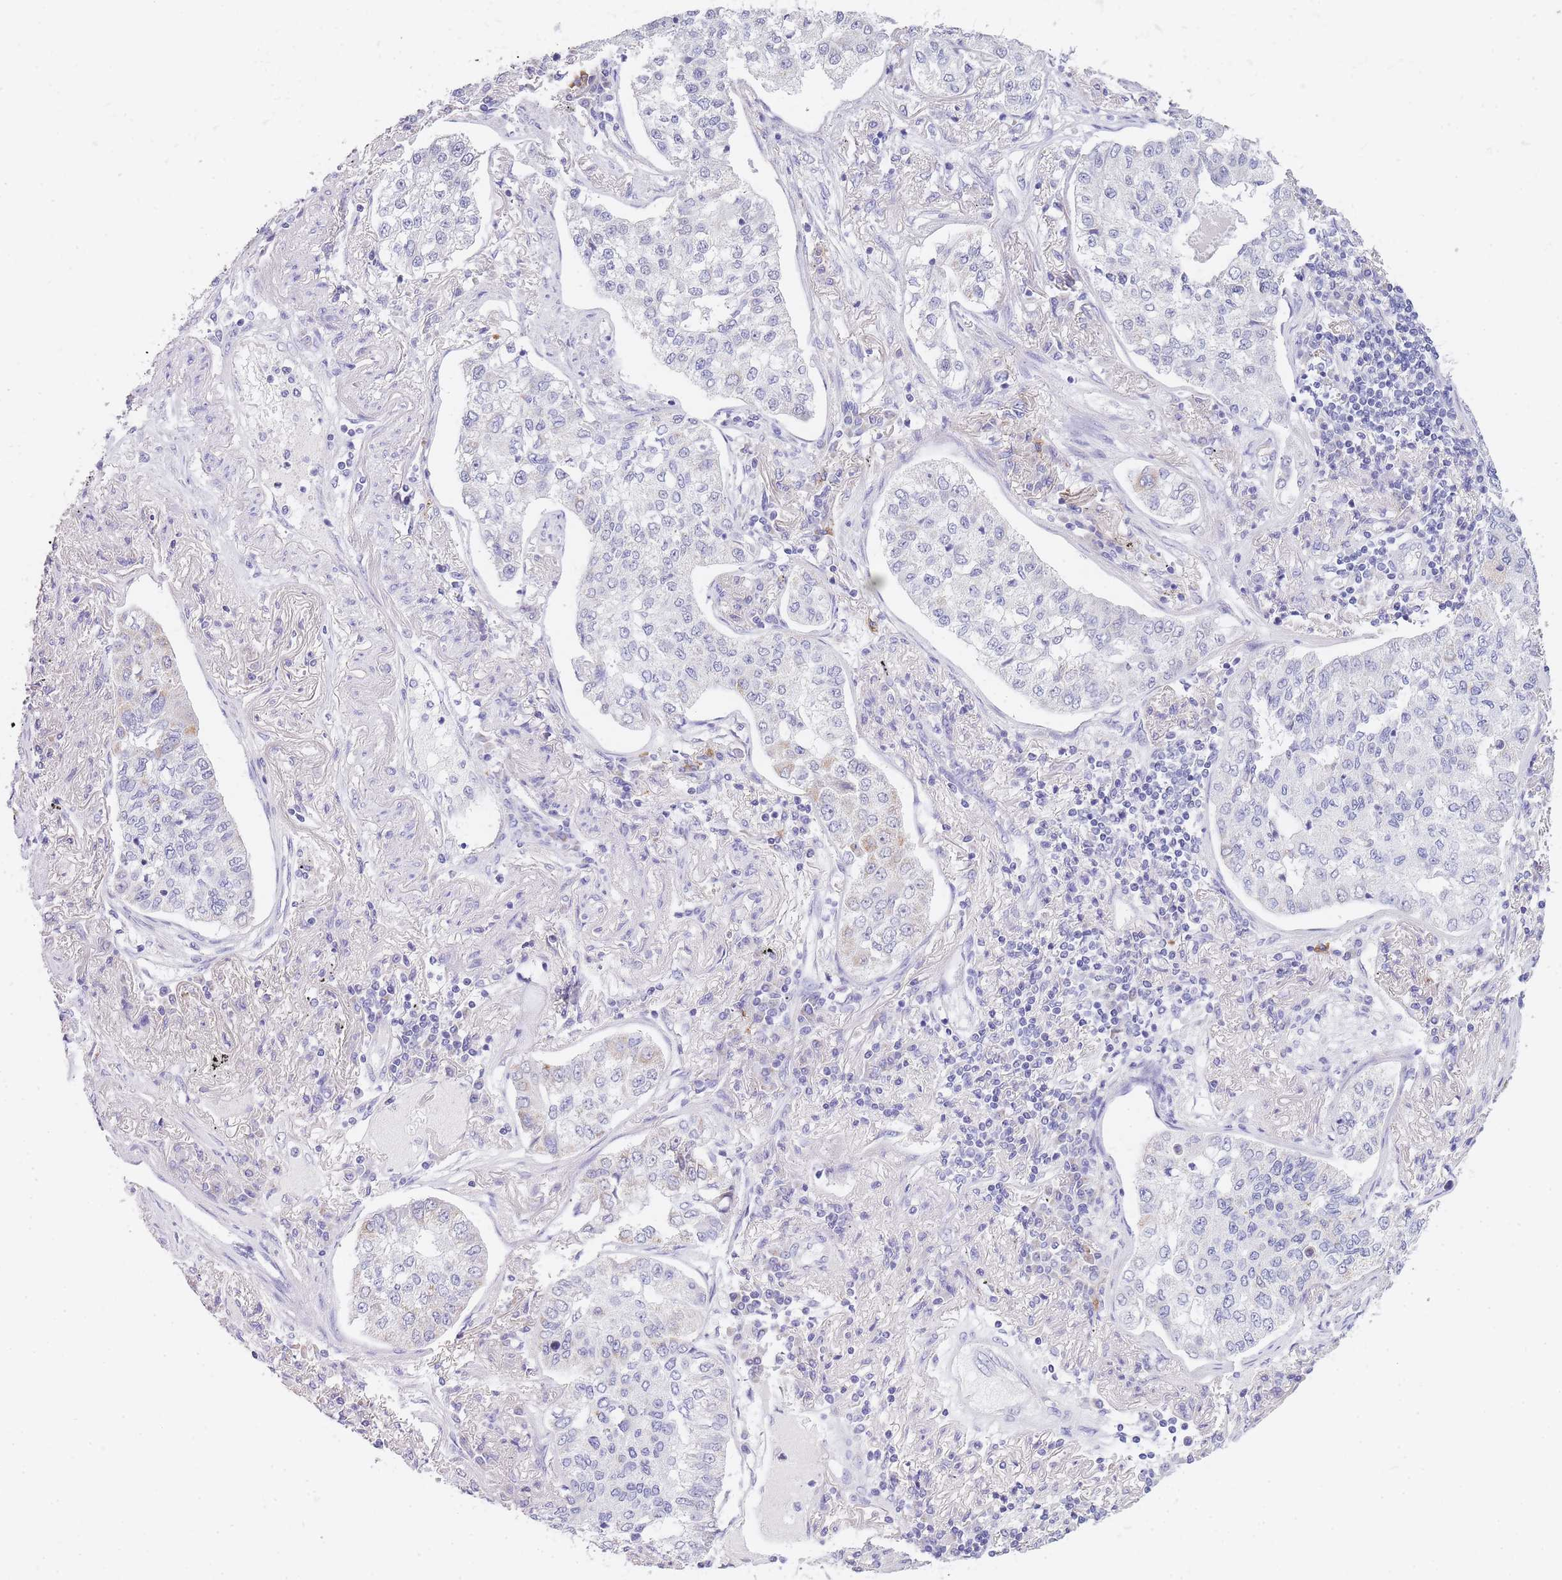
{"staining": {"intensity": "weak", "quantity": "<25%", "location": "cytoplasmic/membranous"}, "tissue": "lung cancer", "cell_type": "Tumor cells", "image_type": "cancer", "snomed": [{"axis": "morphology", "description": "Adenocarcinoma, NOS"}, {"axis": "topography", "description": "Lung"}], "caption": "Immunohistochemistry of human adenocarcinoma (lung) reveals no positivity in tumor cells. (DAB IHC visualized using brightfield microscopy, high magnification).", "gene": "FRAT2", "patient": {"sex": "male", "age": 49}}